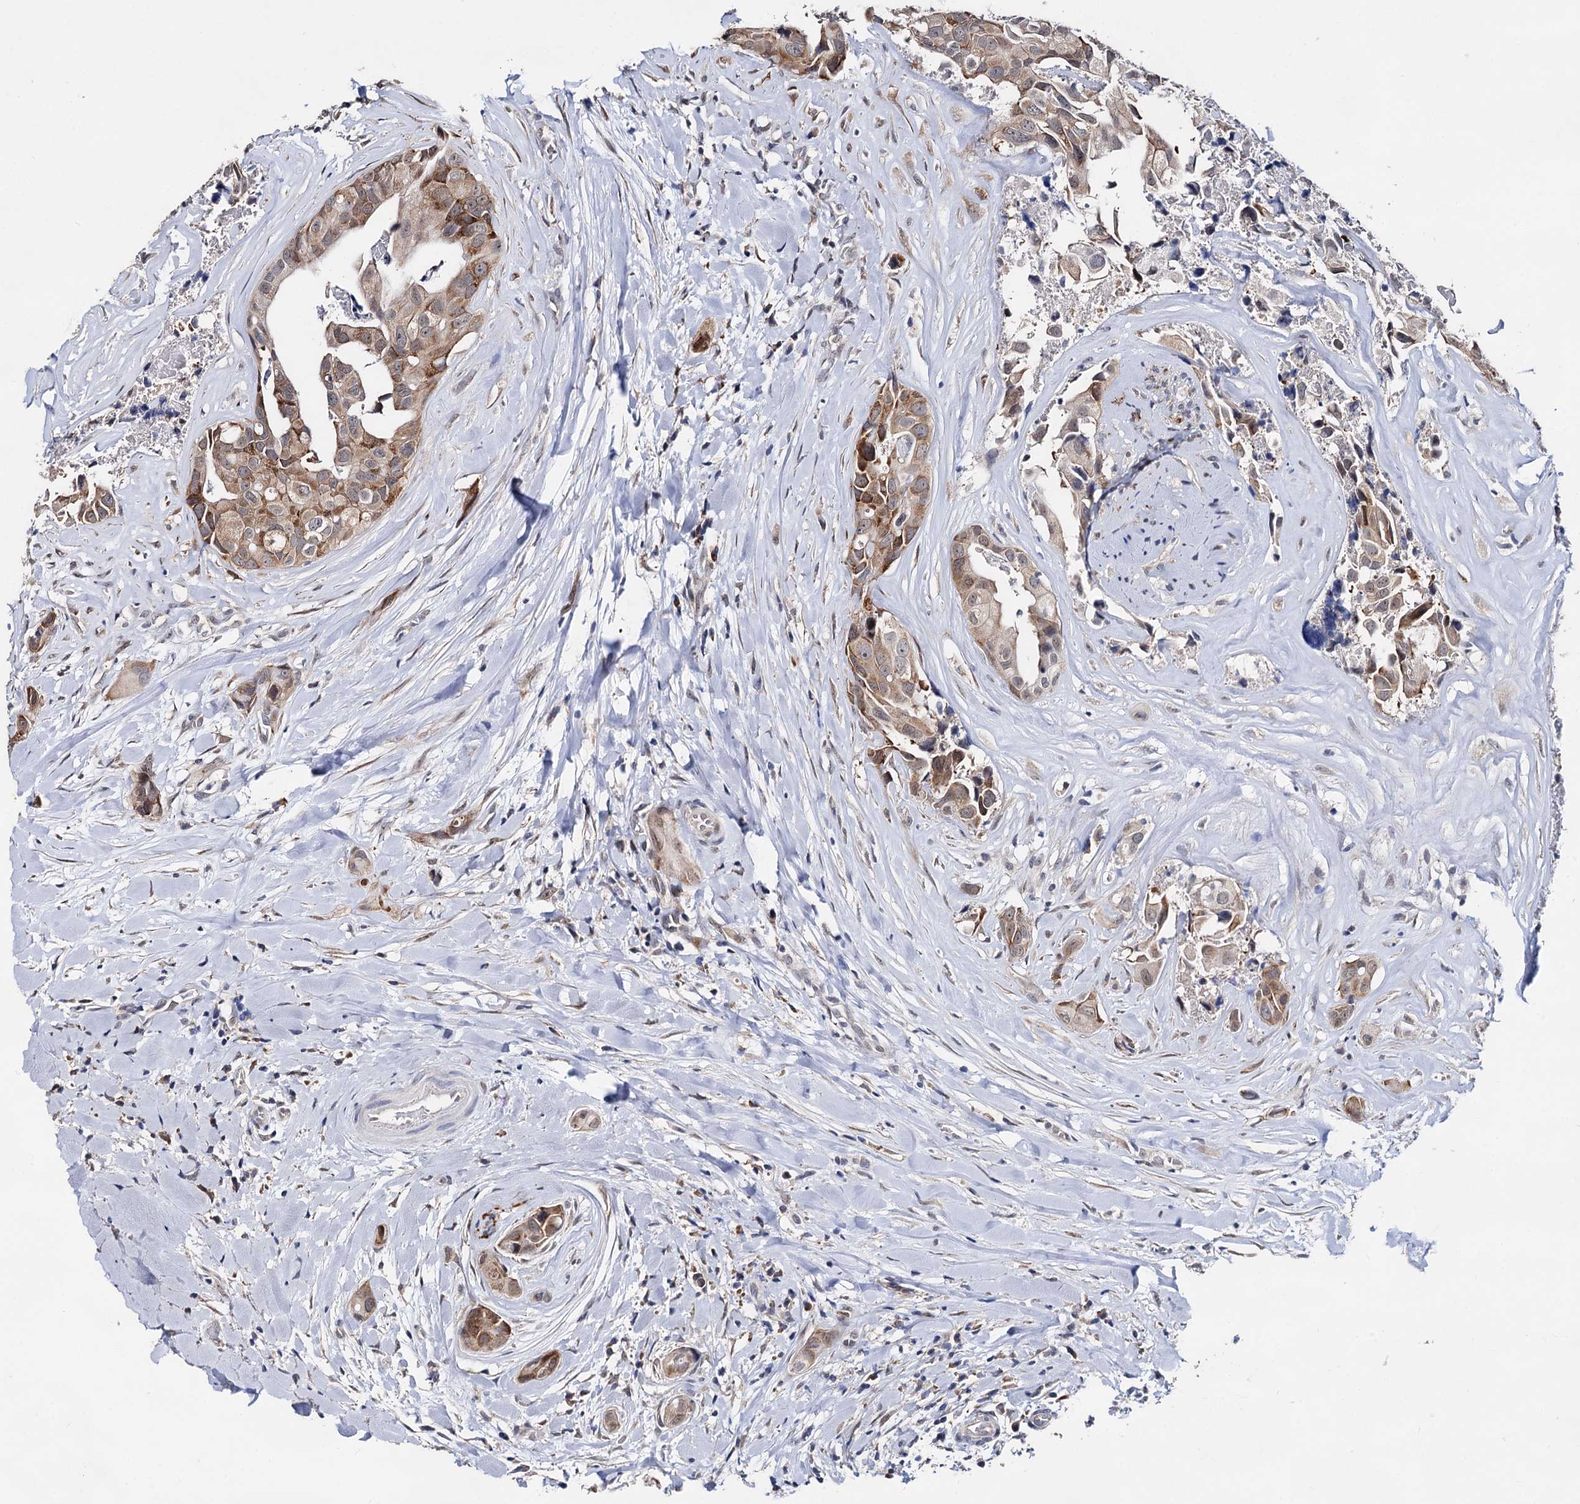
{"staining": {"intensity": "moderate", "quantity": "25%-75%", "location": "cytoplasmic/membranous"}, "tissue": "head and neck cancer", "cell_type": "Tumor cells", "image_type": "cancer", "snomed": [{"axis": "morphology", "description": "Adenocarcinoma, NOS"}, {"axis": "morphology", "description": "Adenocarcinoma, metastatic, NOS"}, {"axis": "topography", "description": "Head-Neck"}], "caption": "Head and neck metastatic adenocarcinoma stained with IHC exhibits moderate cytoplasmic/membranous positivity in about 25%-75% of tumor cells.", "gene": "CAPRIN2", "patient": {"sex": "male", "age": 75}}